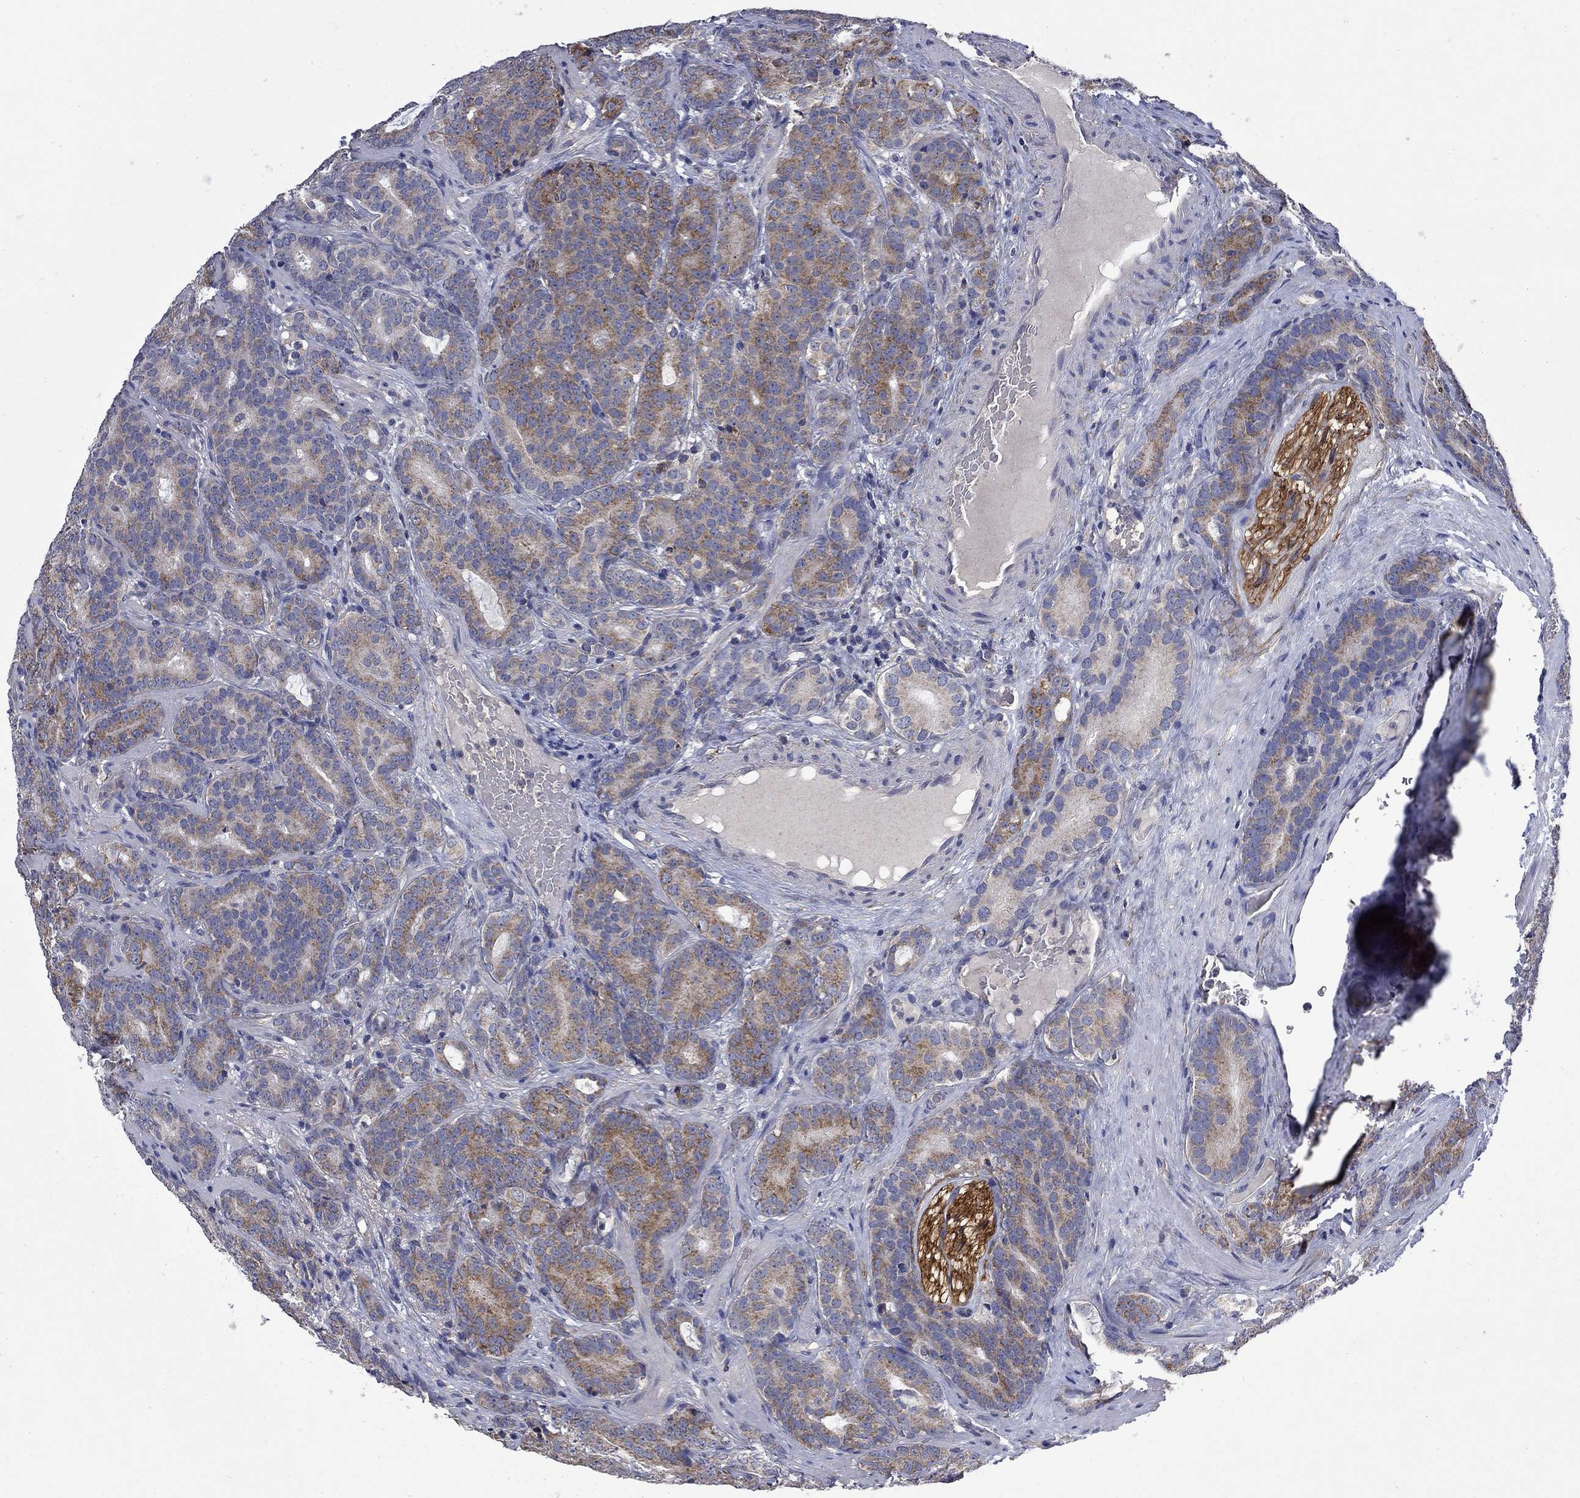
{"staining": {"intensity": "moderate", "quantity": "25%-75%", "location": "cytoplasmic/membranous"}, "tissue": "prostate cancer", "cell_type": "Tumor cells", "image_type": "cancer", "snomed": [{"axis": "morphology", "description": "Adenocarcinoma, NOS"}, {"axis": "topography", "description": "Prostate"}], "caption": "Protein expression analysis of human prostate adenocarcinoma reveals moderate cytoplasmic/membranous staining in about 25%-75% of tumor cells.", "gene": "HSPA12A", "patient": {"sex": "male", "age": 71}}